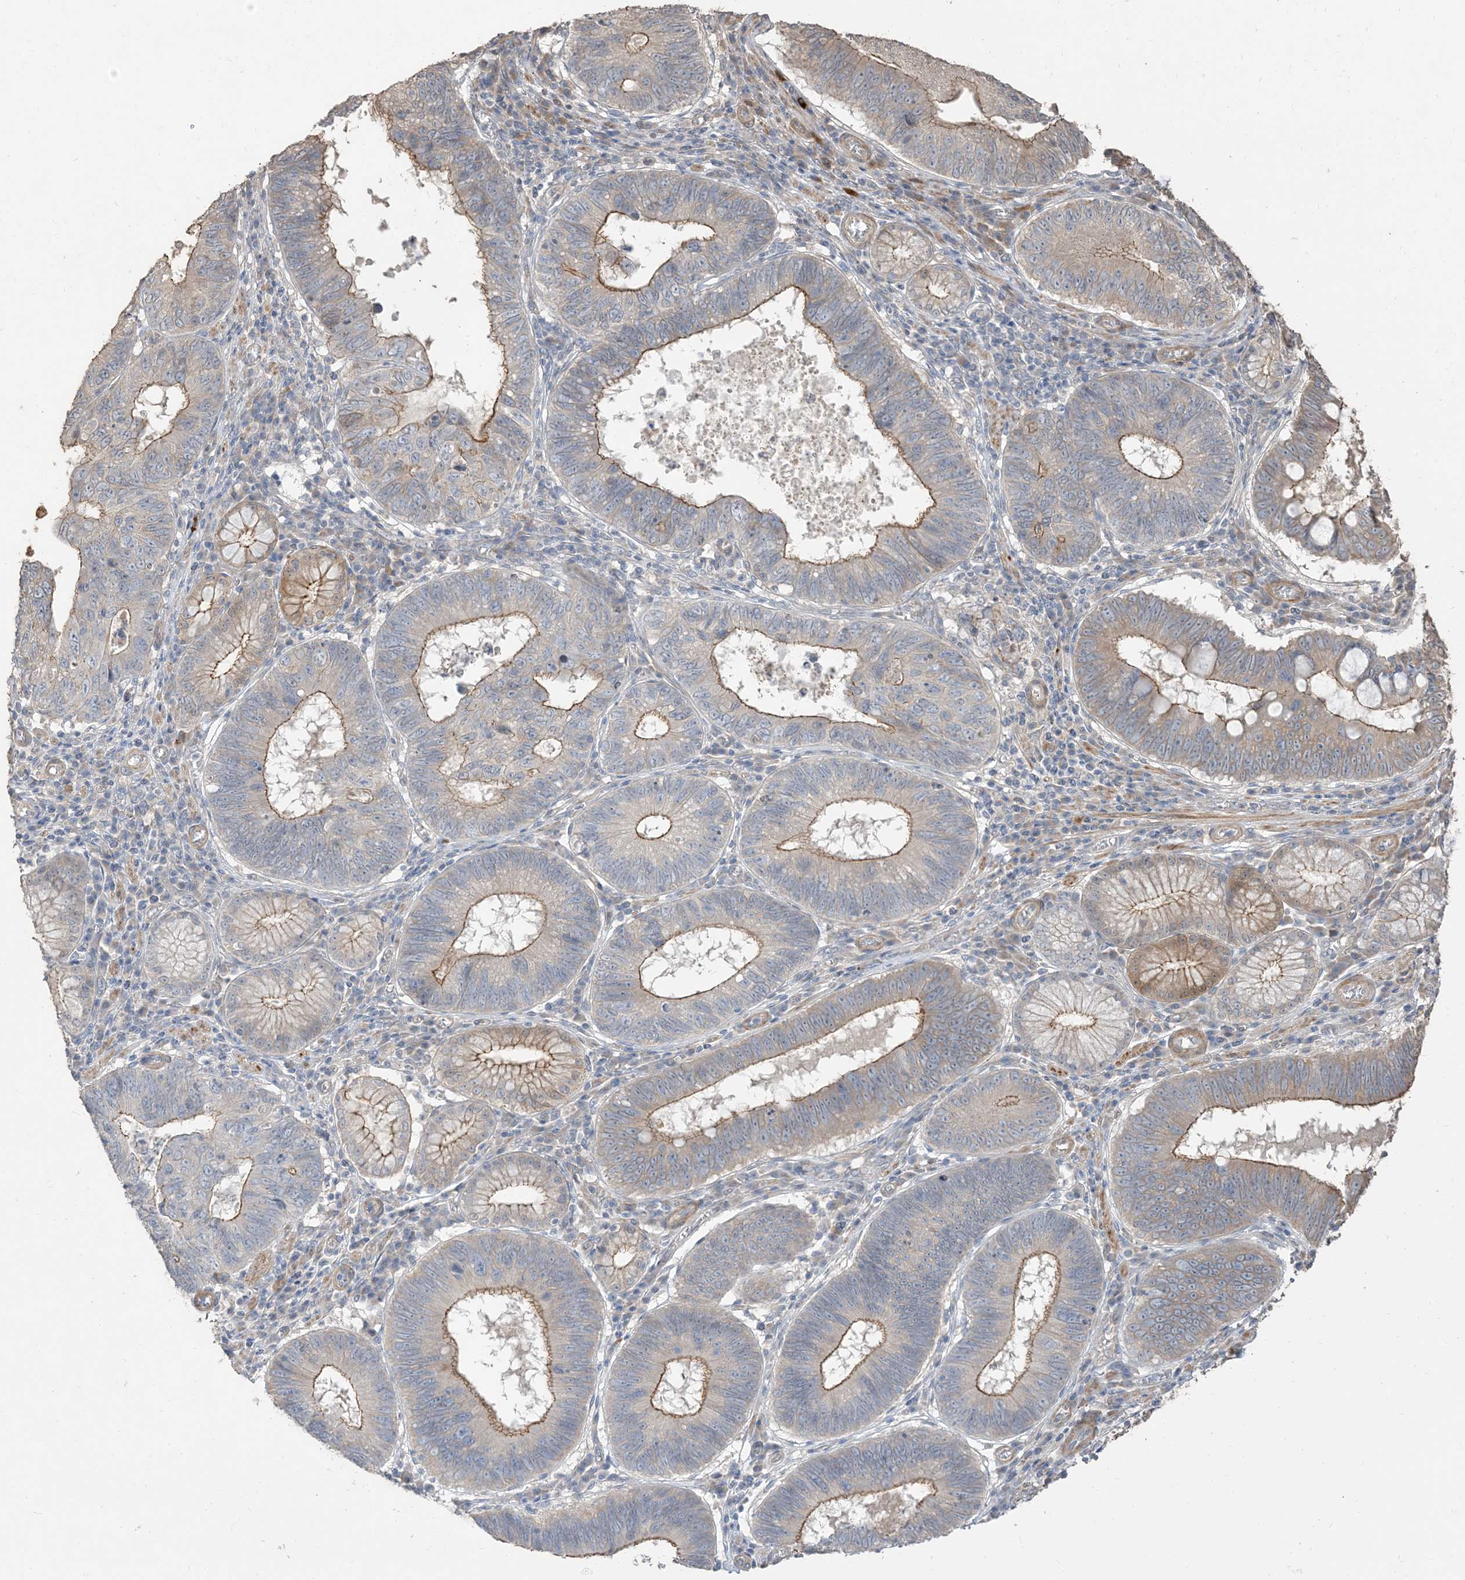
{"staining": {"intensity": "moderate", "quantity": "25%-75%", "location": "cytoplasmic/membranous"}, "tissue": "stomach cancer", "cell_type": "Tumor cells", "image_type": "cancer", "snomed": [{"axis": "morphology", "description": "Adenocarcinoma, NOS"}, {"axis": "topography", "description": "Stomach"}], "caption": "Immunohistochemistry staining of stomach adenocarcinoma, which reveals medium levels of moderate cytoplasmic/membranous positivity in approximately 25%-75% of tumor cells indicating moderate cytoplasmic/membranous protein expression. The staining was performed using DAB (3,3'-diaminobenzidine) (brown) for protein detection and nuclei were counterstained in hematoxylin (blue).", "gene": "RNF175", "patient": {"sex": "male", "age": 59}}